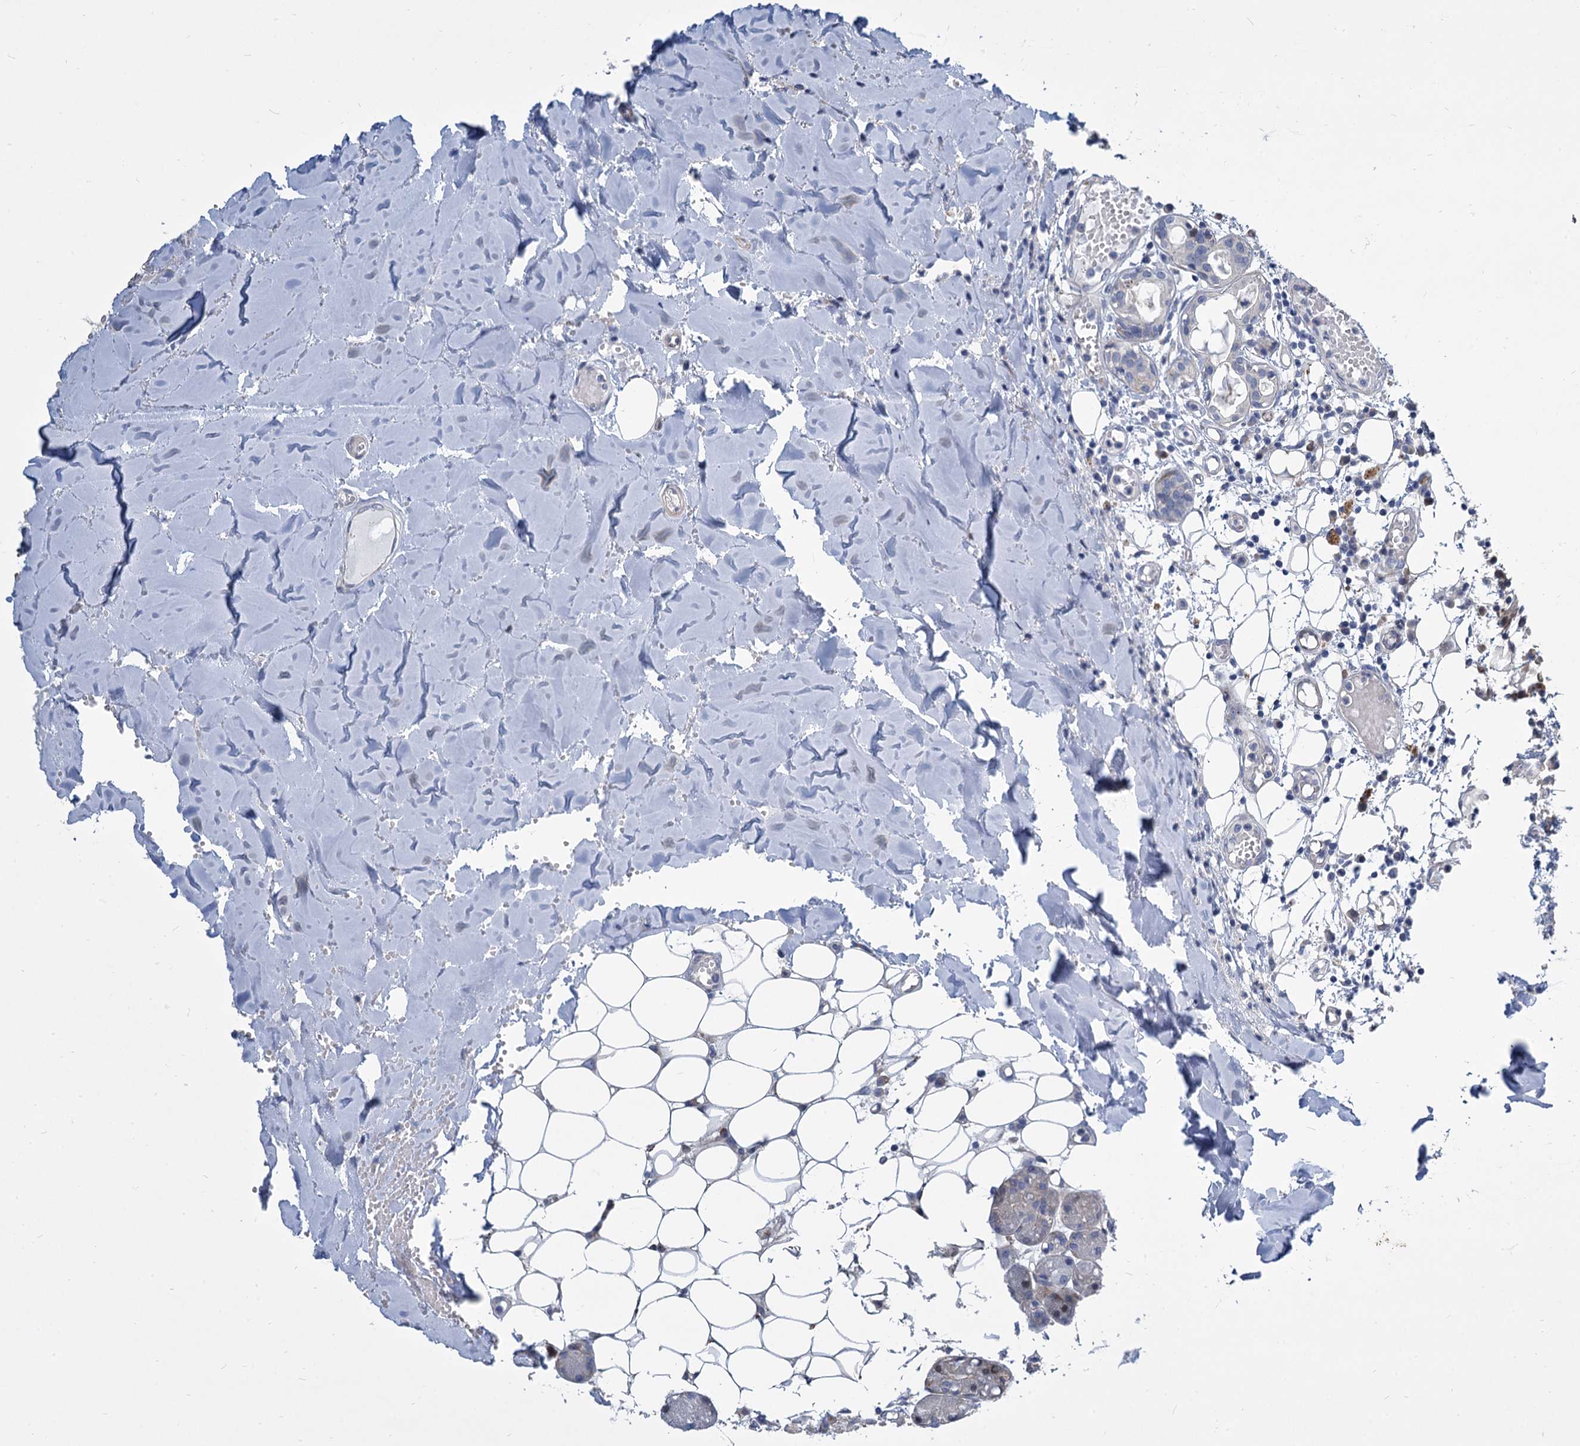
{"staining": {"intensity": "negative", "quantity": "none", "location": "none"}, "tissue": "head and neck cancer", "cell_type": "Tumor cells", "image_type": "cancer", "snomed": [{"axis": "morphology", "description": "Adenocarcinoma, NOS"}, {"axis": "topography", "description": "Head-Neck"}], "caption": "Histopathology image shows no protein positivity in tumor cells of head and neck adenocarcinoma tissue.", "gene": "TRIM77", "patient": {"sex": "female", "age": 73}}